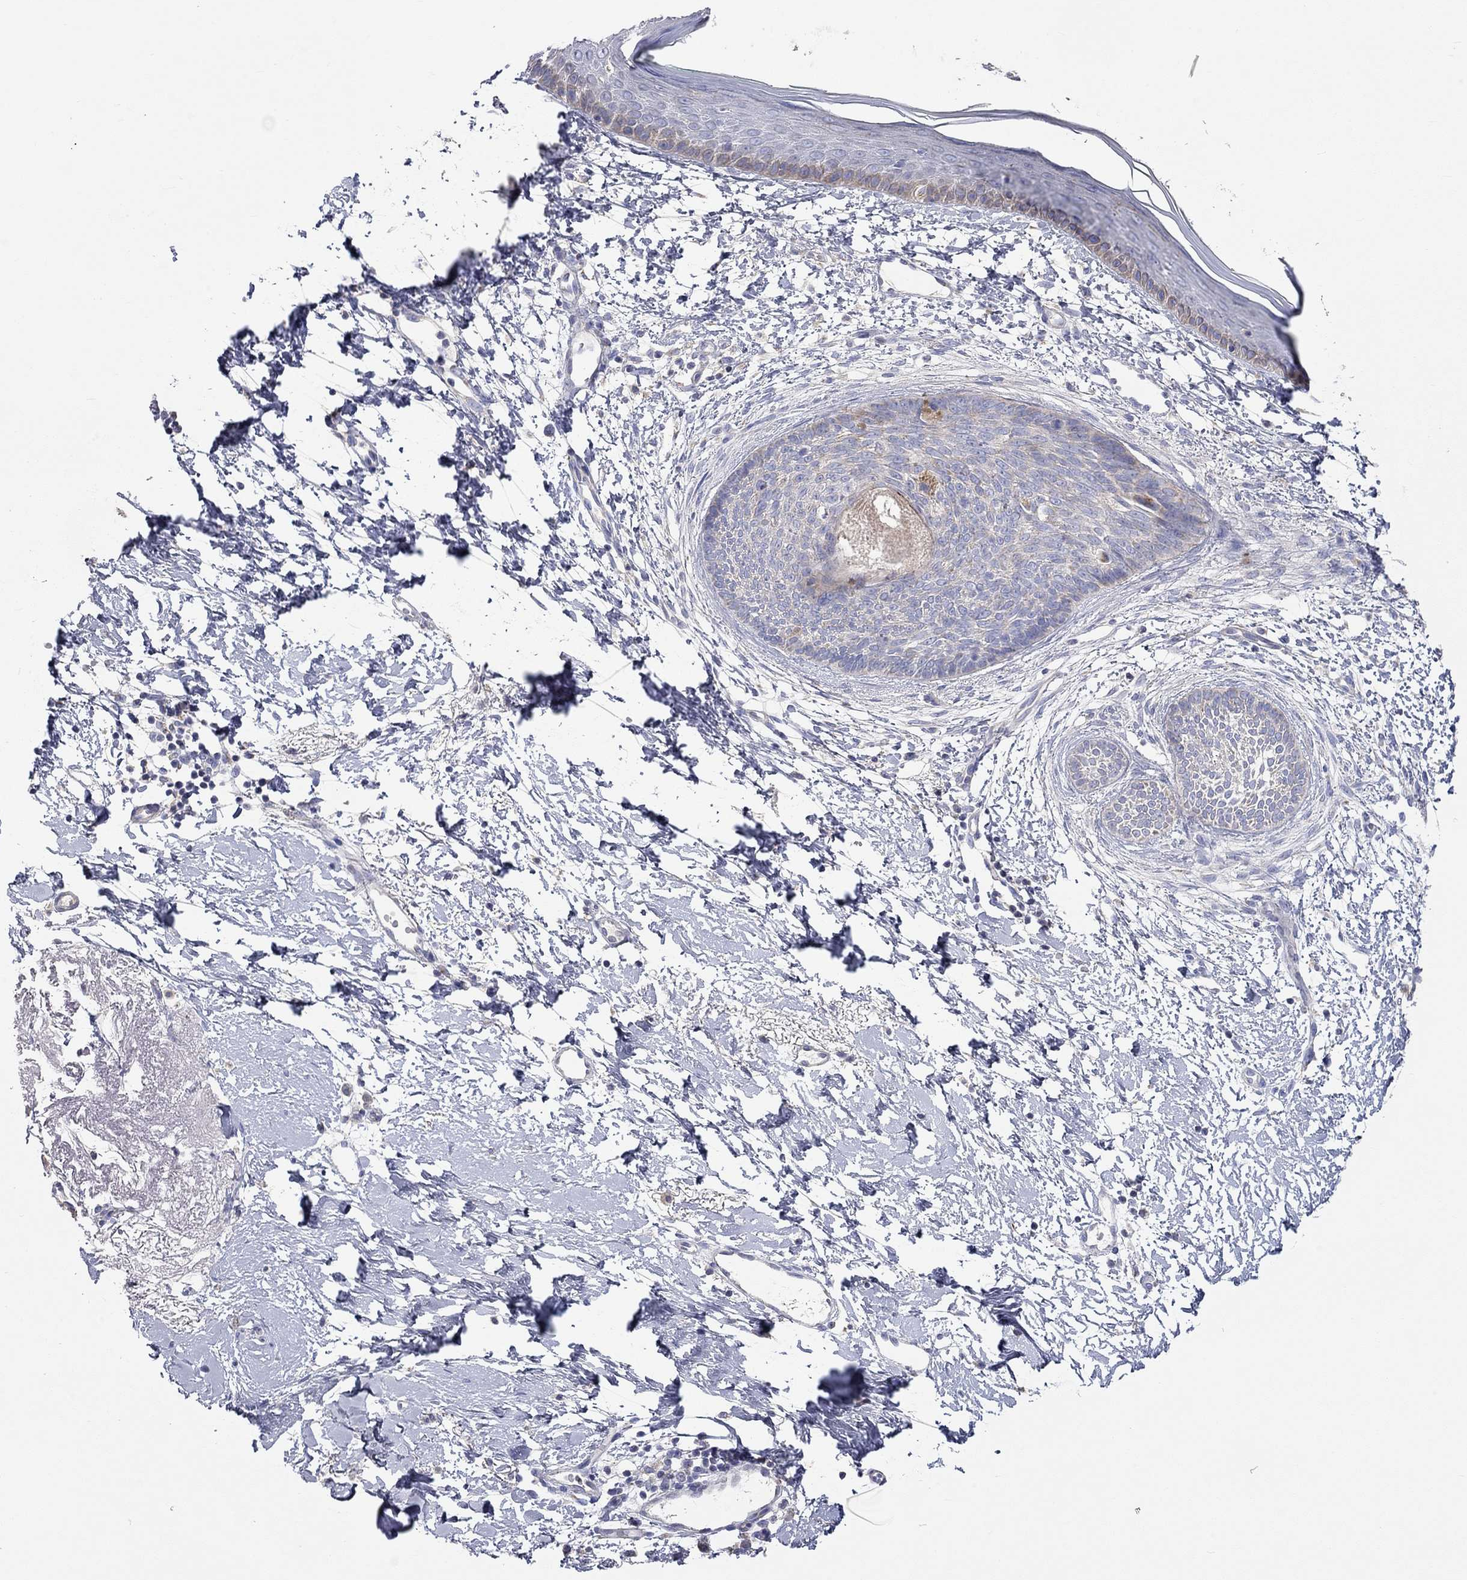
{"staining": {"intensity": "negative", "quantity": "none", "location": "none"}, "tissue": "skin cancer", "cell_type": "Tumor cells", "image_type": "cancer", "snomed": [{"axis": "morphology", "description": "Normal tissue, NOS"}, {"axis": "morphology", "description": "Basal cell carcinoma"}, {"axis": "topography", "description": "Skin"}], "caption": "Tumor cells show no significant positivity in basal cell carcinoma (skin). (Brightfield microscopy of DAB (3,3'-diaminobenzidine) immunohistochemistry at high magnification).", "gene": "RCAN1", "patient": {"sex": "male", "age": 84}}